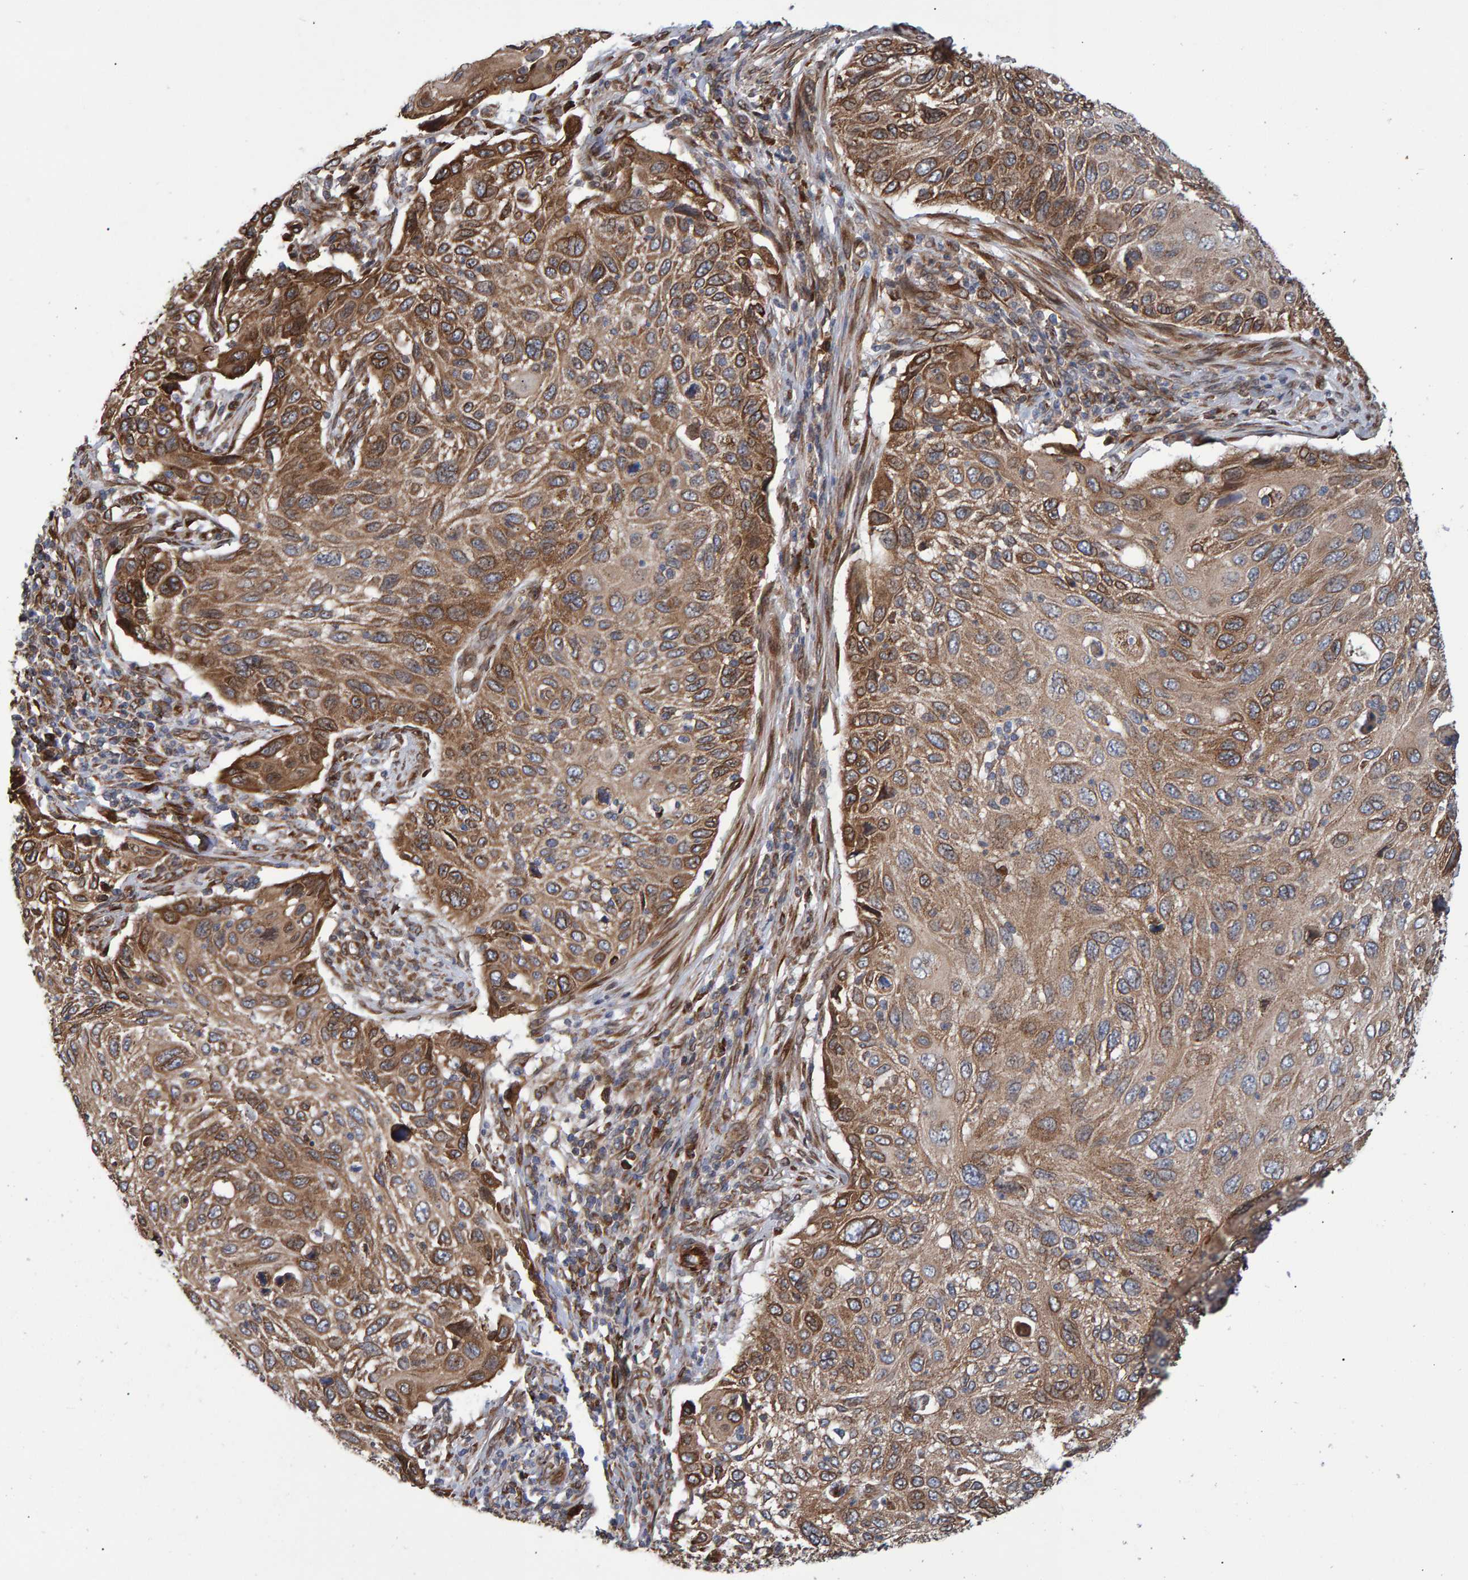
{"staining": {"intensity": "moderate", "quantity": ">75%", "location": "cytoplasmic/membranous"}, "tissue": "cervical cancer", "cell_type": "Tumor cells", "image_type": "cancer", "snomed": [{"axis": "morphology", "description": "Squamous cell carcinoma, NOS"}, {"axis": "topography", "description": "Cervix"}], "caption": "An IHC micrograph of neoplastic tissue is shown. Protein staining in brown highlights moderate cytoplasmic/membranous positivity in cervical cancer within tumor cells.", "gene": "FAM117A", "patient": {"sex": "female", "age": 70}}